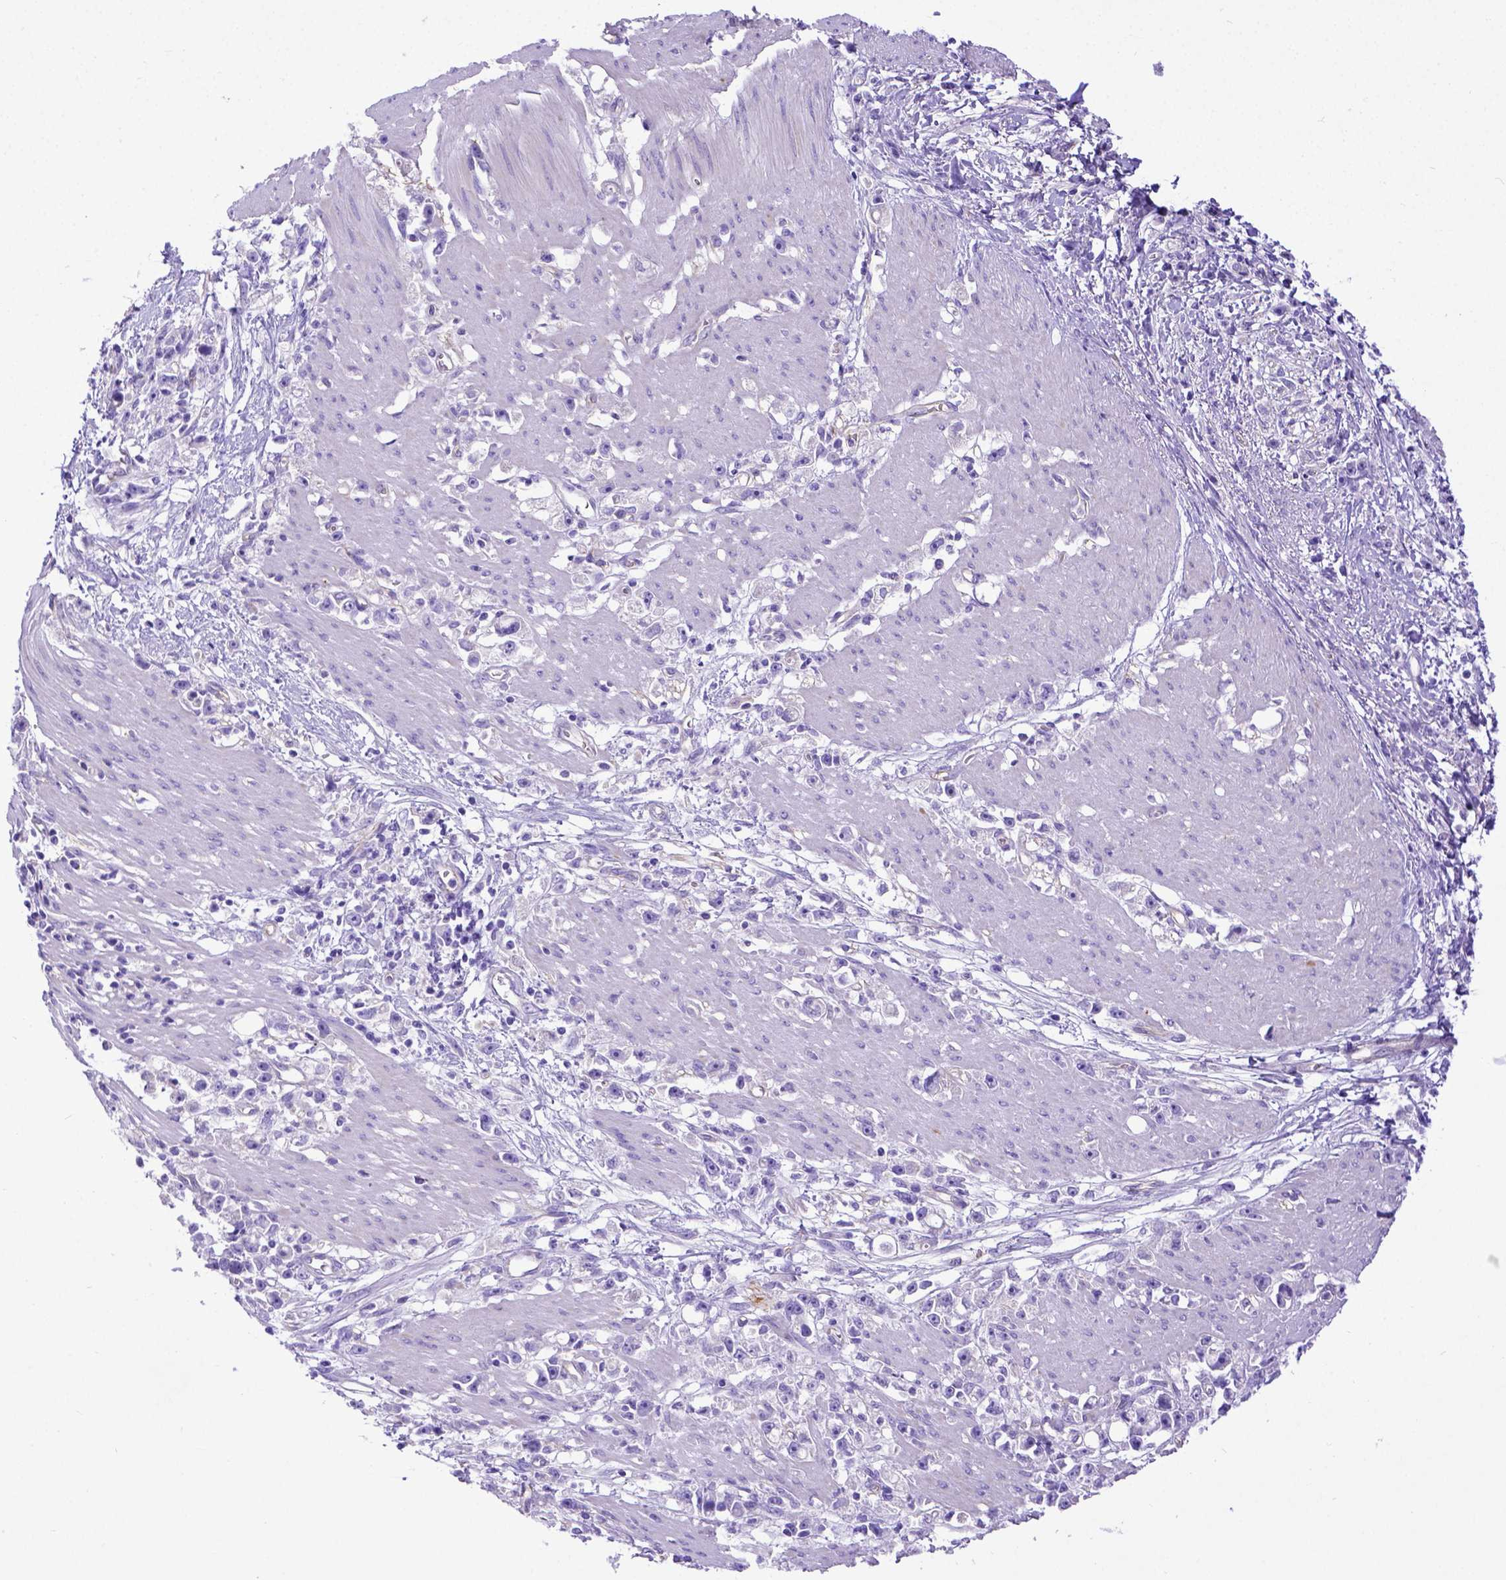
{"staining": {"intensity": "negative", "quantity": "none", "location": "none"}, "tissue": "stomach cancer", "cell_type": "Tumor cells", "image_type": "cancer", "snomed": [{"axis": "morphology", "description": "Adenocarcinoma, NOS"}, {"axis": "topography", "description": "Stomach"}], "caption": "The micrograph reveals no significant staining in tumor cells of stomach cancer.", "gene": "LRRC18", "patient": {"sex": "female", "age": 59}}